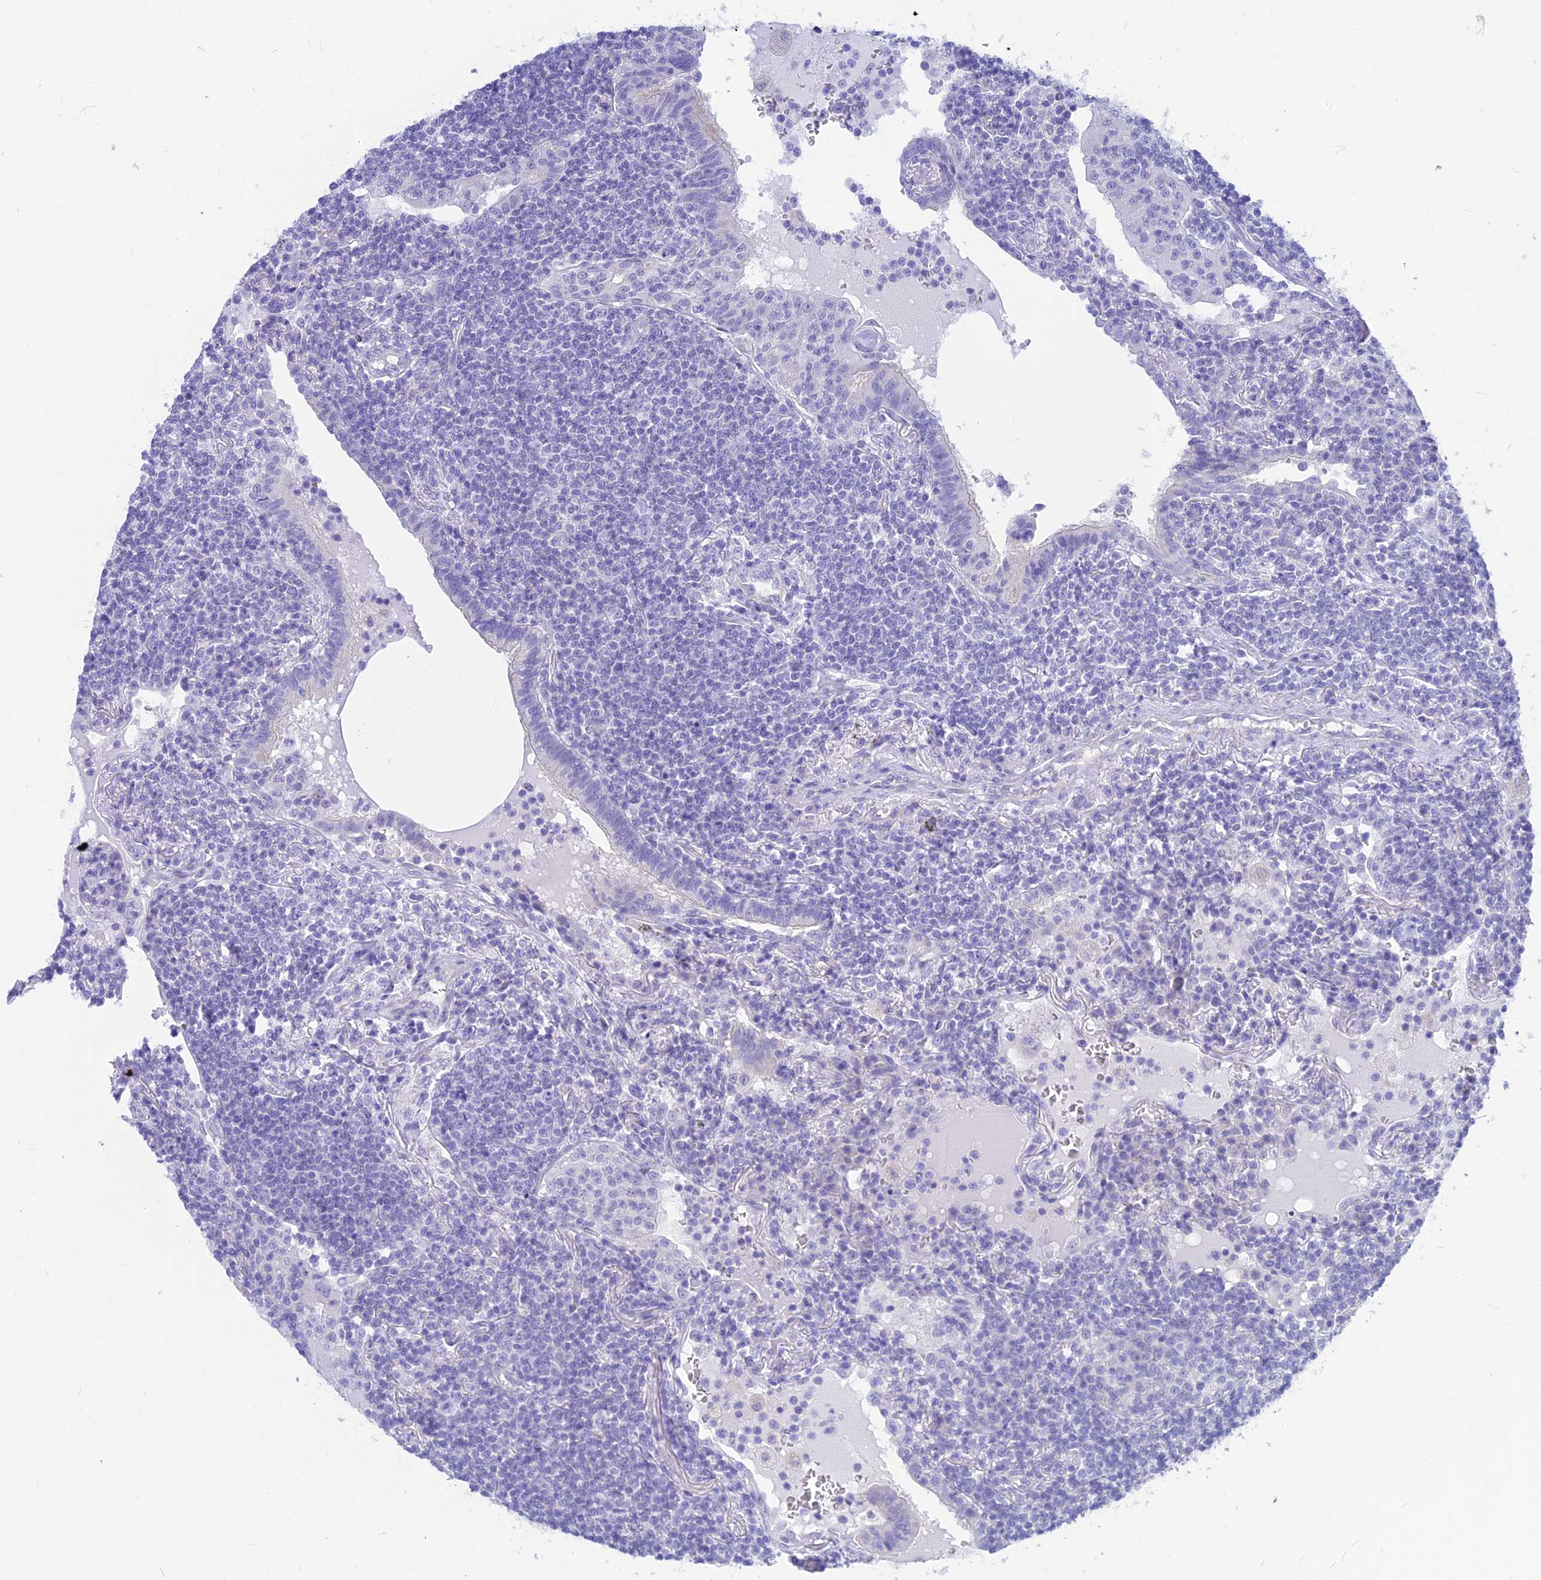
{"staining": {"intensity": "negative", "quantity": "none", "location": "none"}, "tissue": "lymphoma", "cell_type": "Tumor cells", "image_type": "cancer", "snomed": [{"axis": "morphology", "description": "Malignant lymphoma, non-Hodgkin's type, Low grade"}, {"axis": "topography", "description": "Lung"}], "caption": "DAB (3,3'-diaminobenzidine) immunohistochemical staining of low-grade malignant lymphoma, non-Hodgkin's type reveals no significant staining in tumor cells. (Brightfield microscopy of DAB (3,3'-diaminobenzidine) immunohistochemistry (IHC) at high magnification).", "gene": "GNGT2", "patient": {"sex": "female", "age": 71}}